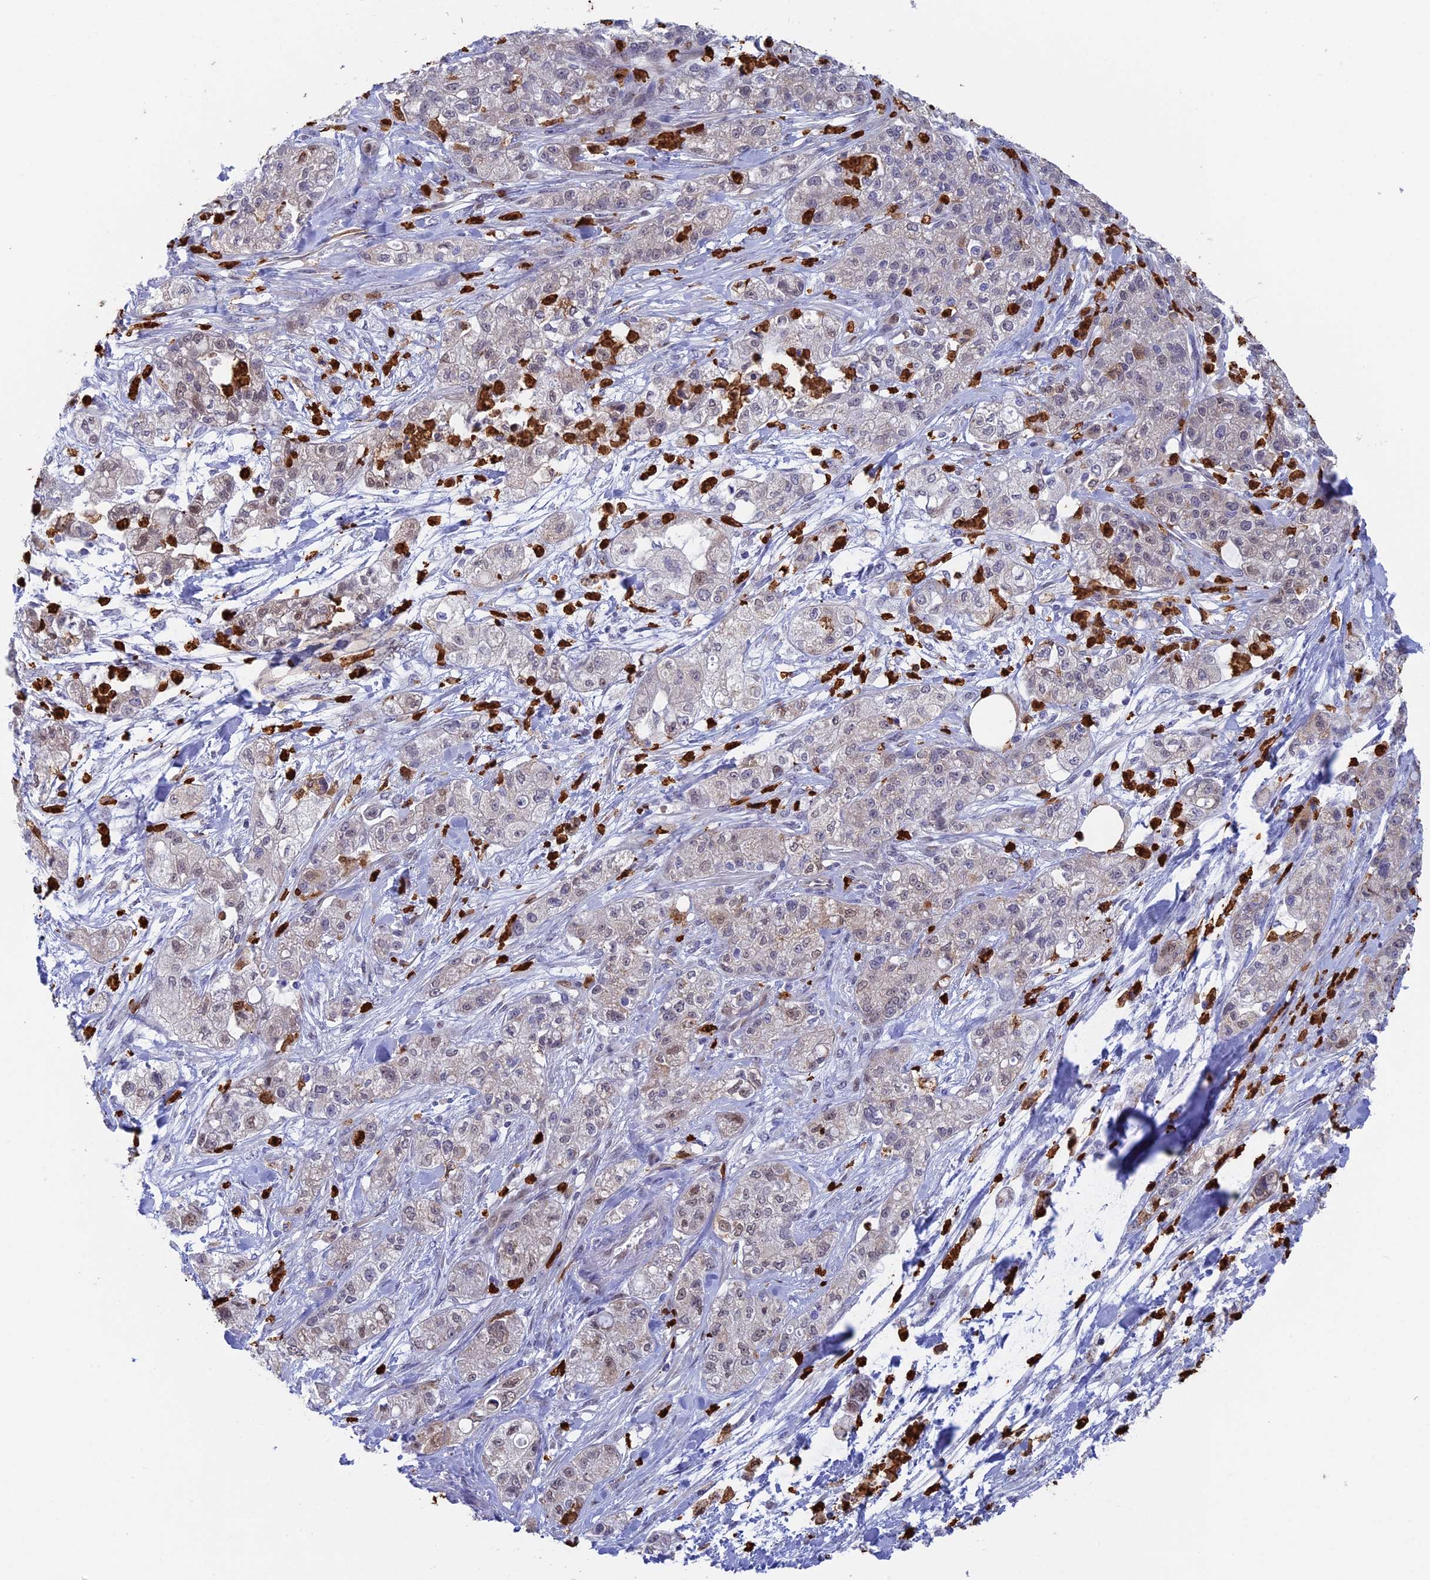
{"staining": {"intensity": "negative", "quantity": "none", "location": "none"}, "tissue": "pancreatic cancer", "cell_type": "Tumor cells", "image_type": "cancer", "snomed": [{"axis": "morphology", "description": "Adenocarcinoma, NOS"}, {"axis": "topography", "description": "Pancreas"}], "caption": "High power microscopy micrograph of an immunohistochemistry photomicrograph of pancreatic cancer (adenocarcinoma), revealing no significant staining in tumor cells.", "gene": "SLC26A1", "patient": {"sex": "female", "age": 78}}